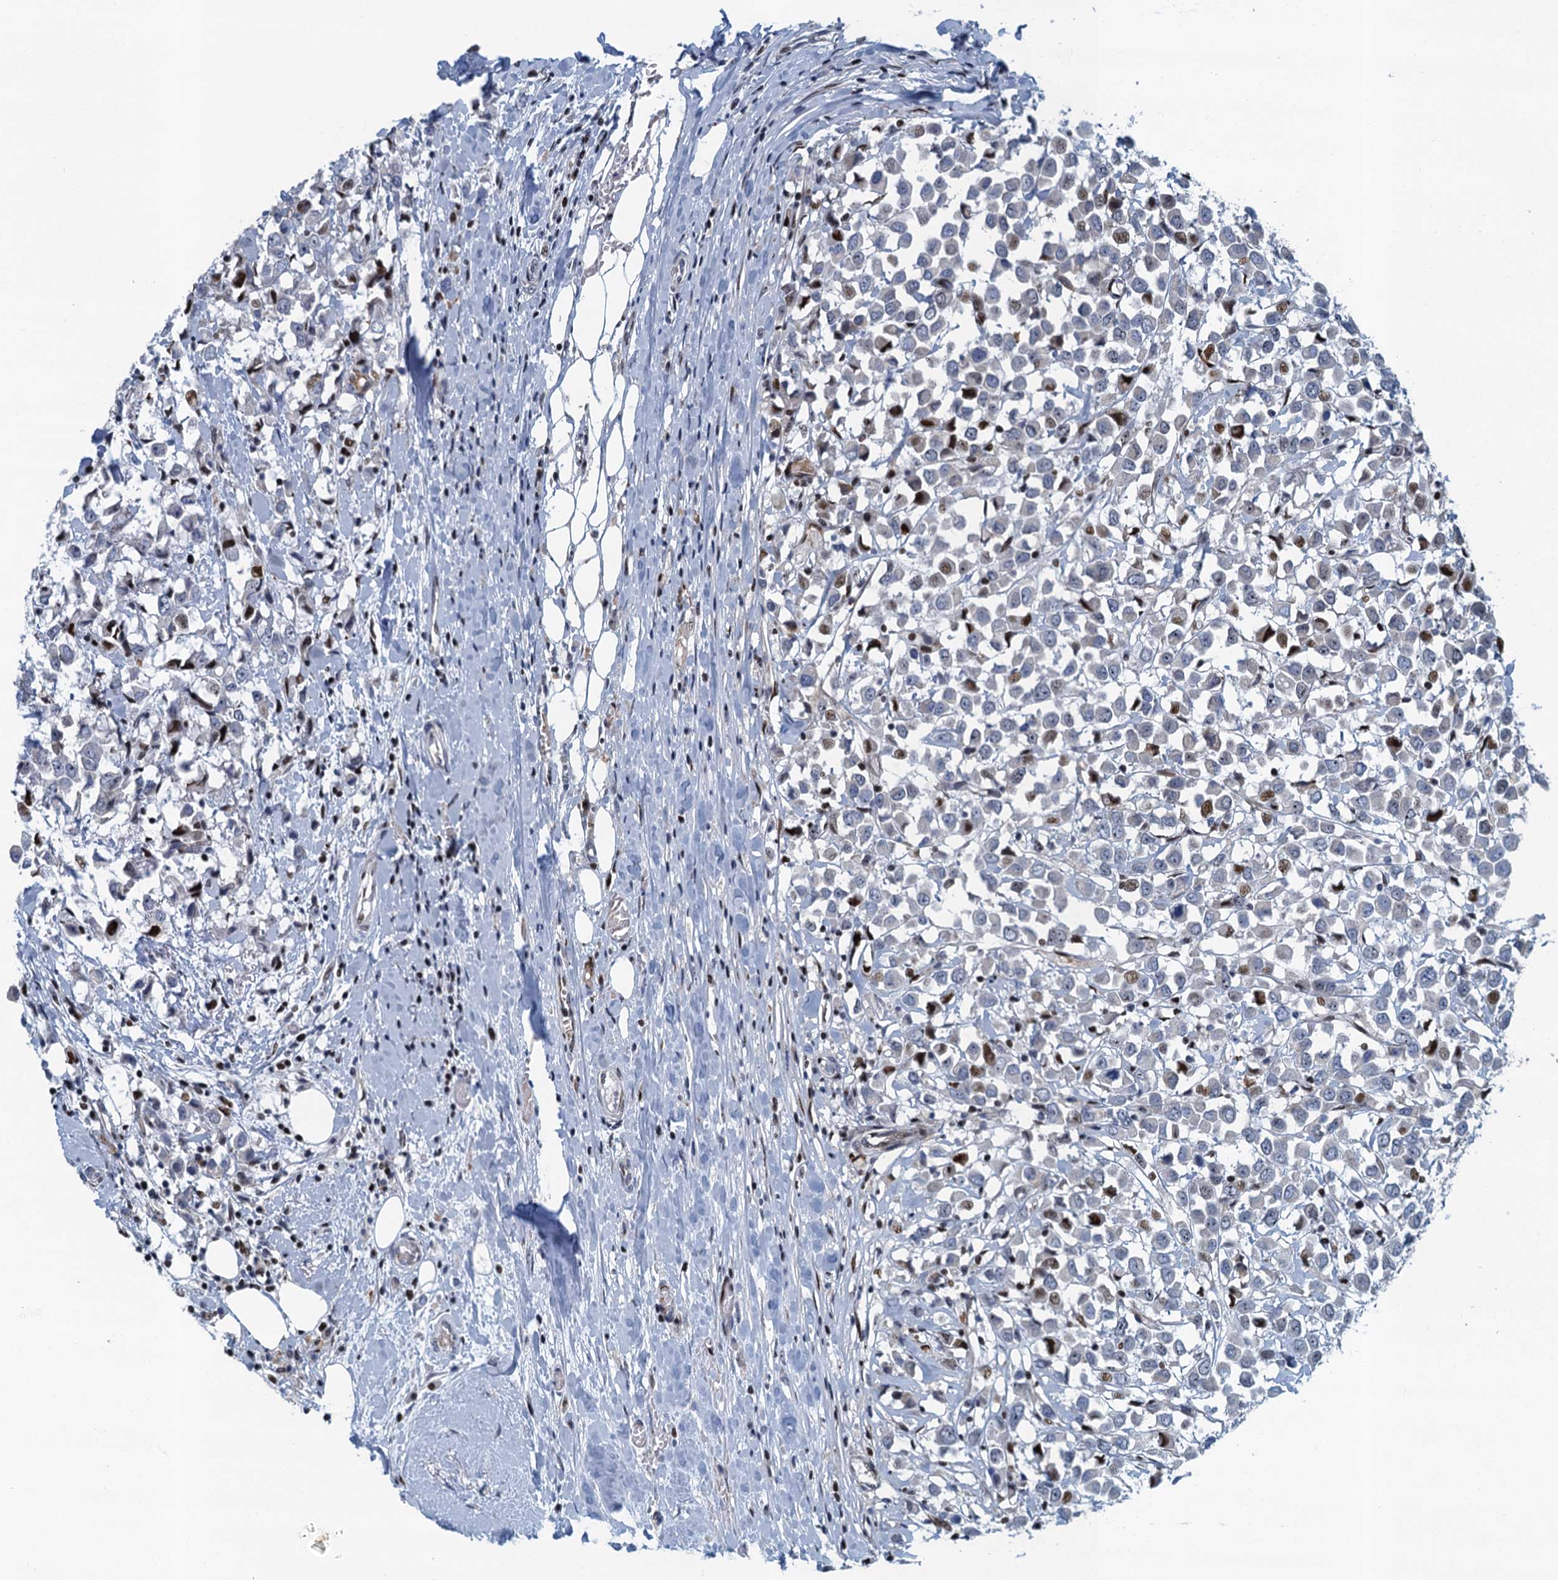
{"staining": {"intensity": "moderate", "quantity": "<25%", "location": "nuclear"}, "tissue": "breast cancer", "cell_type": "Tumor cells", "image_type": "cancer", "snomed": [{"axis": "morphology", "description": "Duct carcinoma"}, {"axis": "topography", "description": "Breast"}], "caption": "Immunohistochemistry (IHC) of human breast cancer shows low levels of moderate nuclear staining in about <25% of tumor cells.", "gene": "ANKRD13D", "patient": {"sex": "female", "age": 61}}